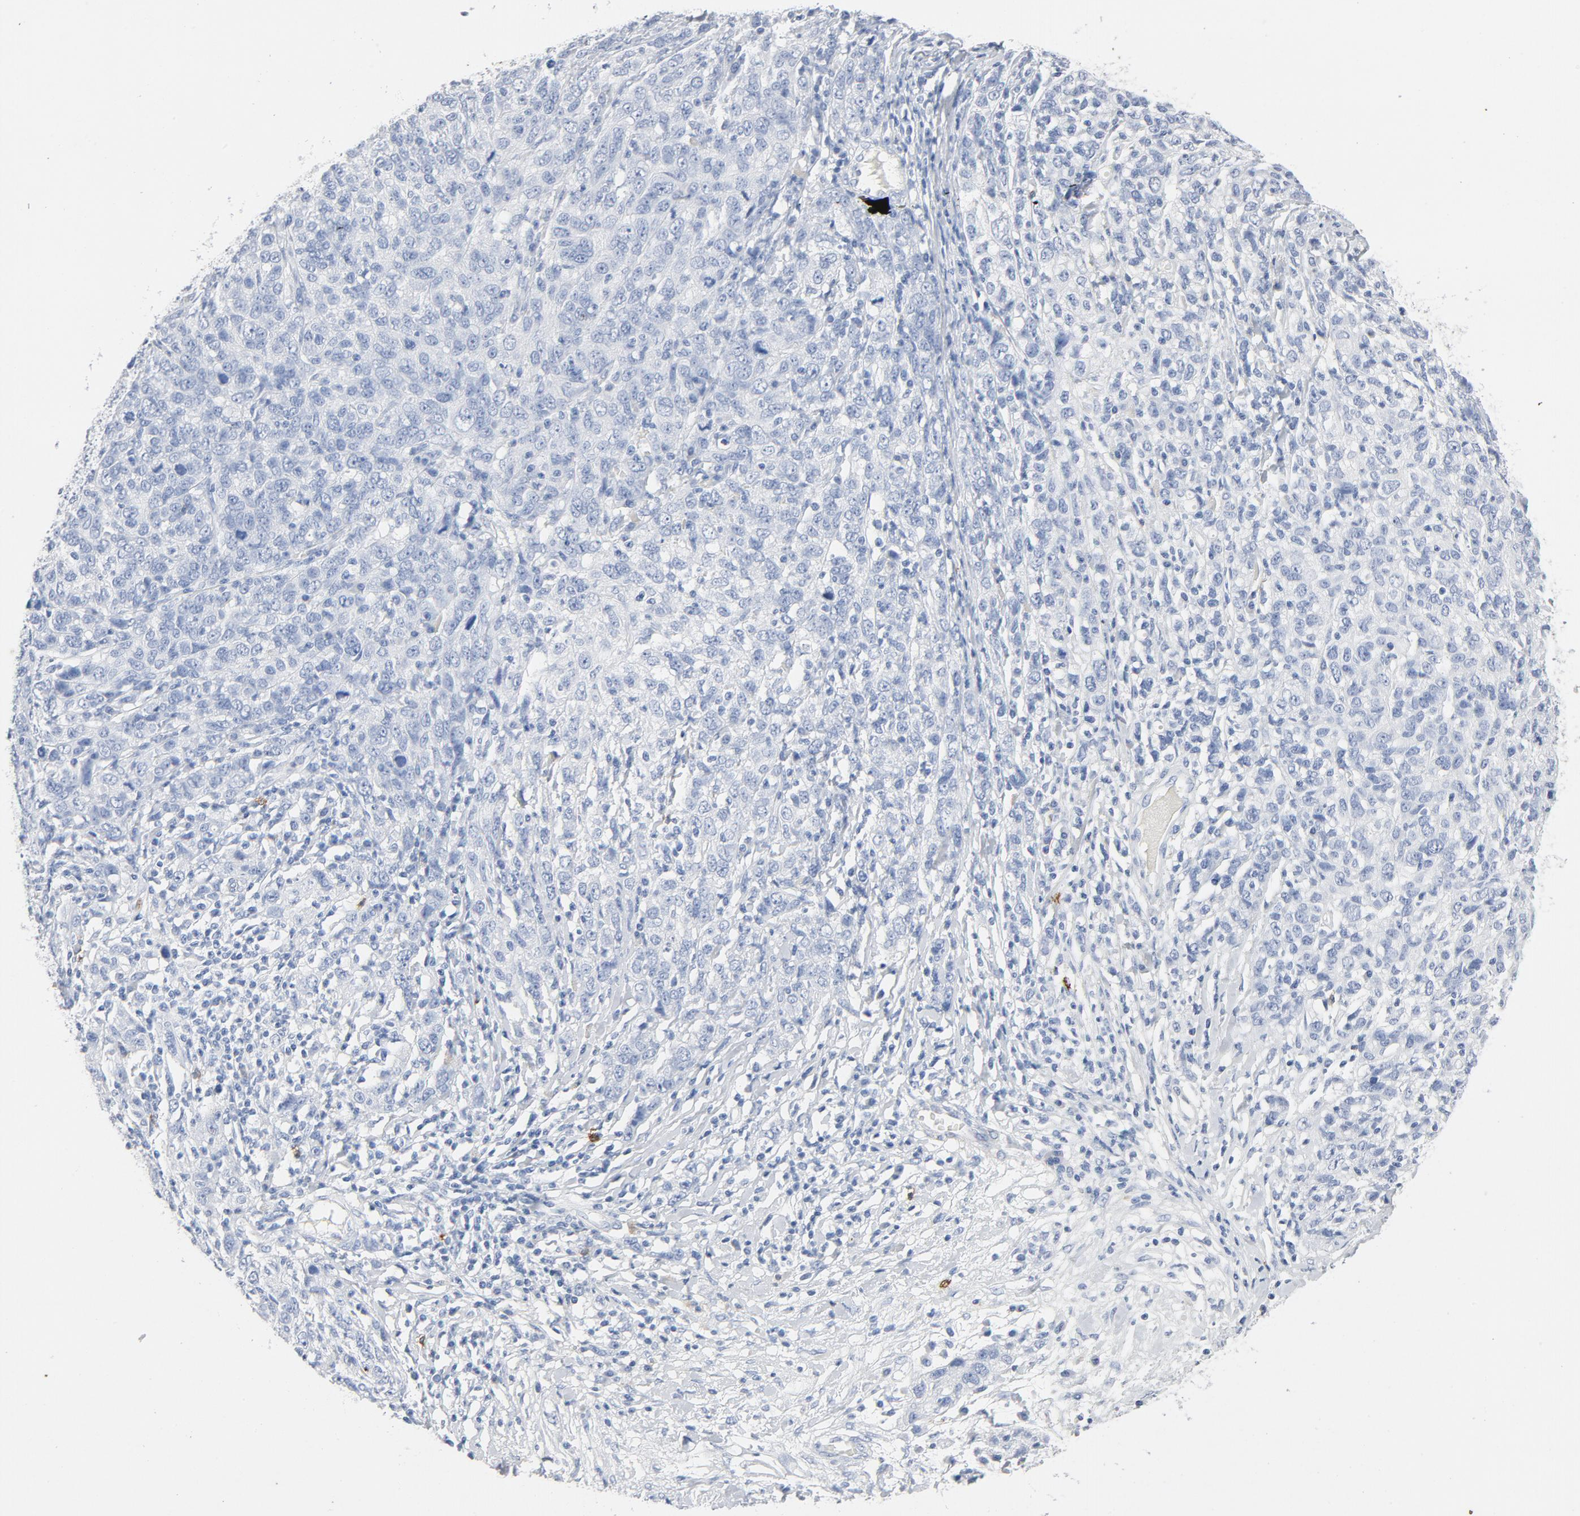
{"staining": {"intensity": "negative", "quantity": "none", "location": "none"}, "tissue": "ovarian cancer", "cell_type": "Tumor cells", "image_type": "cancer", "snomed": [{"axis": "morphology", "description": "Cystadenocarcinoma, serous, NOS"}, {"axis": "topography", "description": "Ovary"}], "caption": "This is a histopathology image of immunohistochemistry (IHC) staining of ovarian cancer (serous cystadenocarcinoma), which shows no expression in tumor cells.", "gene": "PTPRB", "patient": {"sex": "female", "age": 71}}